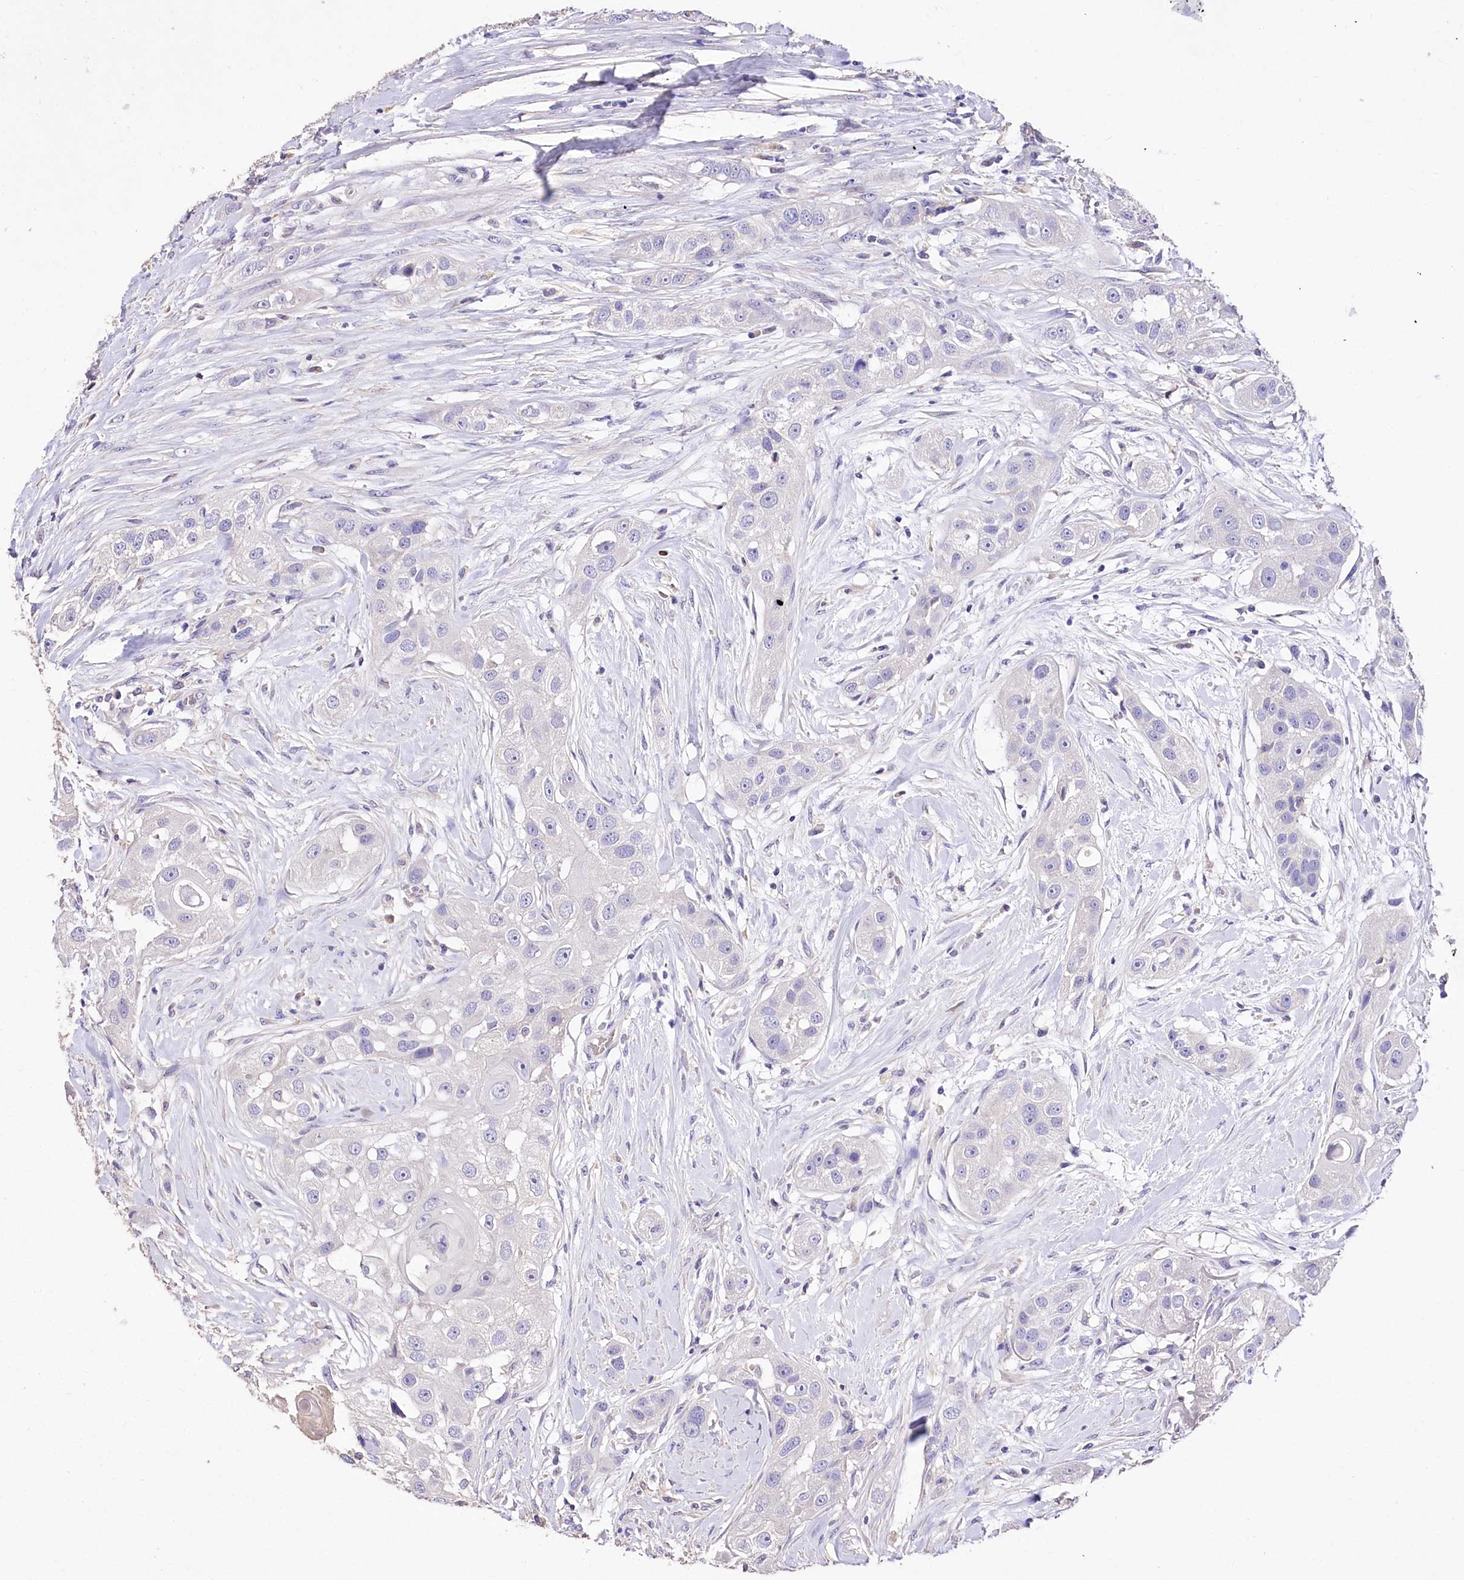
{"staining": {"intensity": "negative", "quantity": "none", "location": "none"}, "tissue": "head and neck cancer", "cell_type": "Tumor cells", "image_type": "cancer", "snomed": [{"axis": "morphology", "description": "Normal tissue, NOS"}, {"axis": "morphology", "description": "Squamous cell carcinoma, NOS"}, {"axis": "topography", "description": "Skeletal muscle"}, {"axis": "topography", "description": "Head-Neck"}], "caption": "This photomicrograph is of squamous cell carcinoma (head and neck) stained with IHC to label a protein in brown with the nuclei are counter-stained blue. There is no positivity in tumor cells.", "gene": "PCYOX1L", "patient": {"sex": "male", "age": 51}}